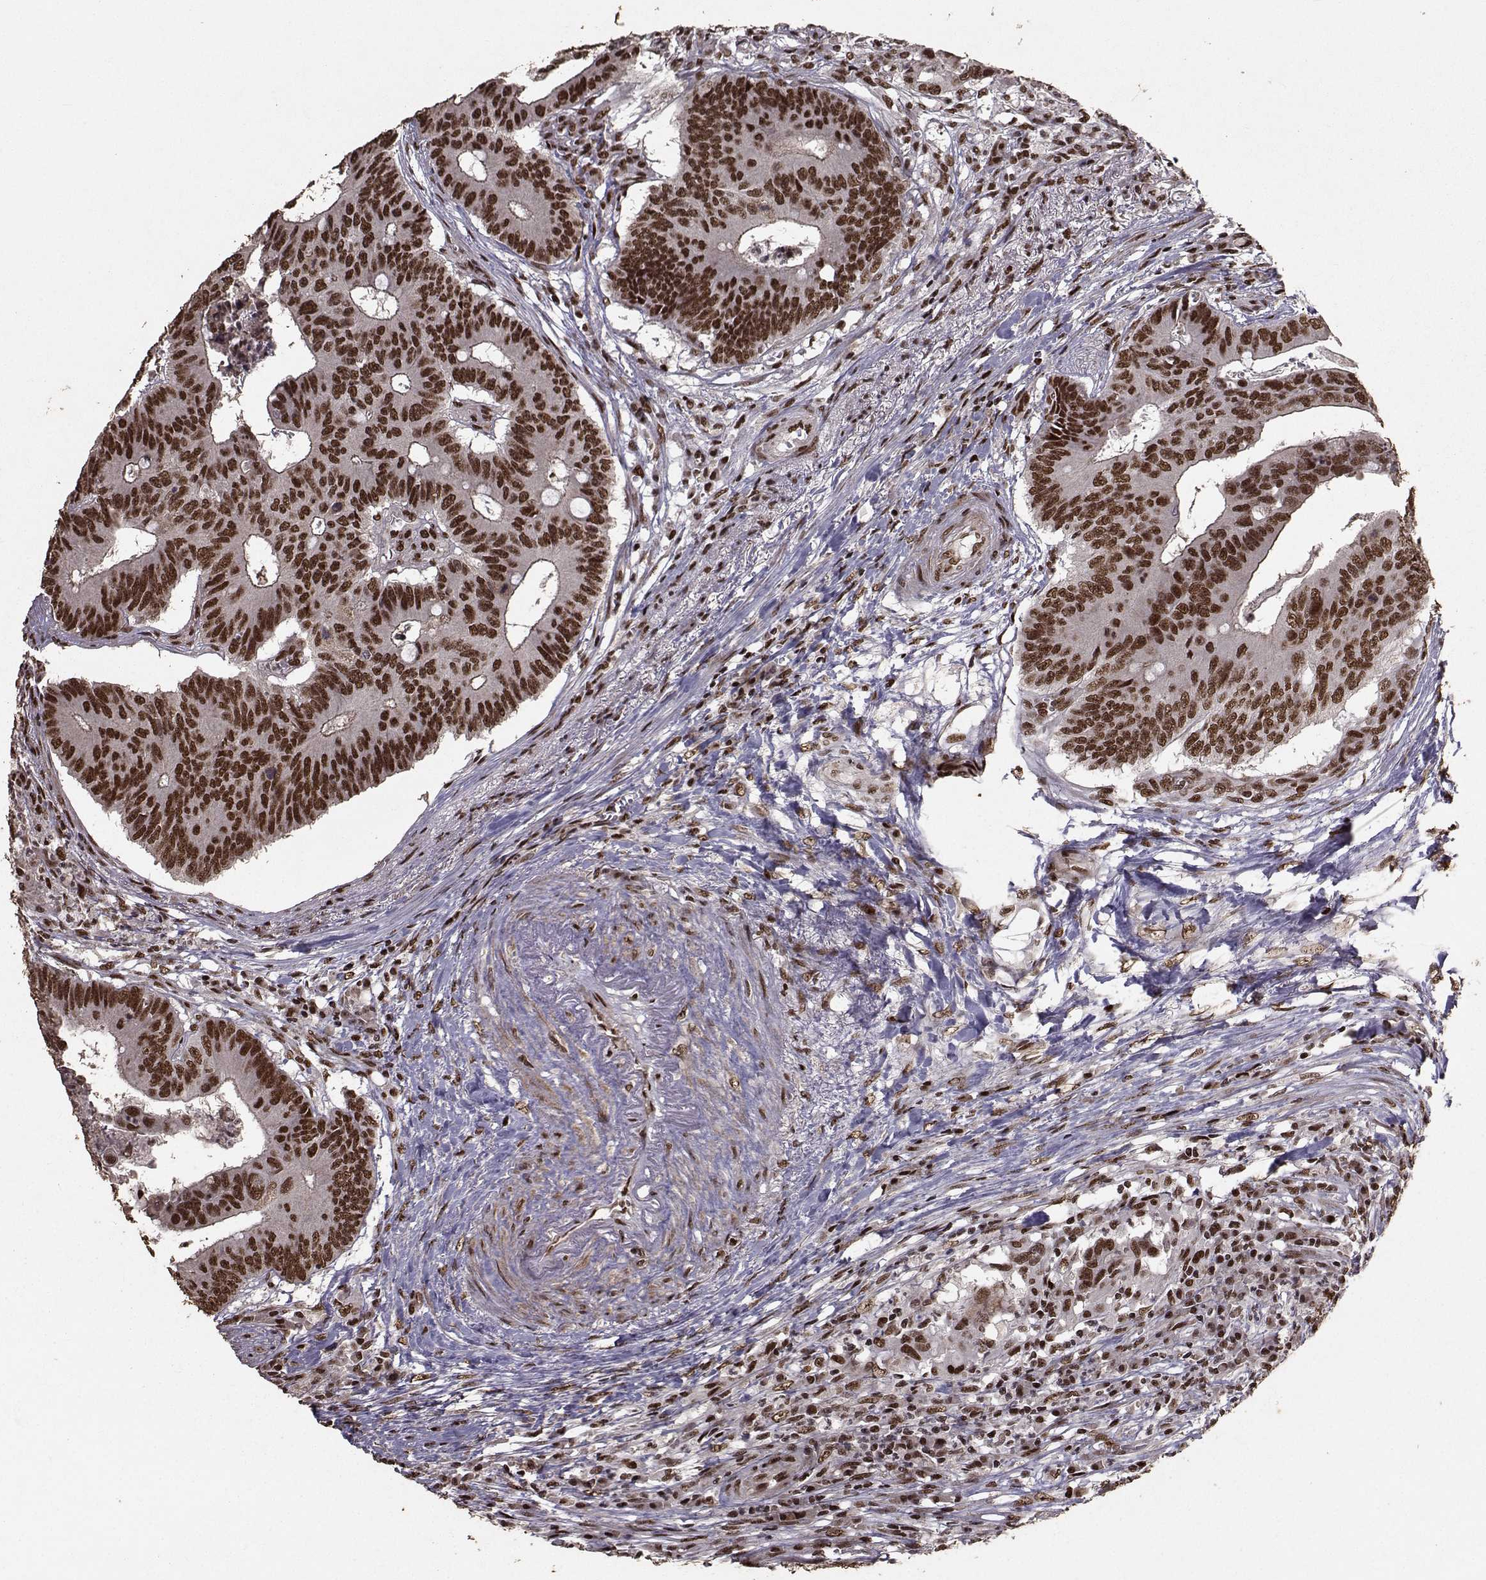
{"staining": {"intensity": "strong", "quantity": ">75%", "location": "nuclear"}, "tissue": "colorectal cancer", "cell_type": "Tumor cells", "image_type": "cancer", "snomed": [{"axis": "morphology", "description": "Adenocarcinoma, NOS"}, {"axis": "topography", "description": "Colon"}], "caption": "Immunohistochemical staining of human colorectal cancer (adenocarcinoma) reveals high levels of strong nuclear protein positivity in approximately >75% of tumor cells.", "gene": "SF1", "patient": {"sex": "male", "age": 84}}